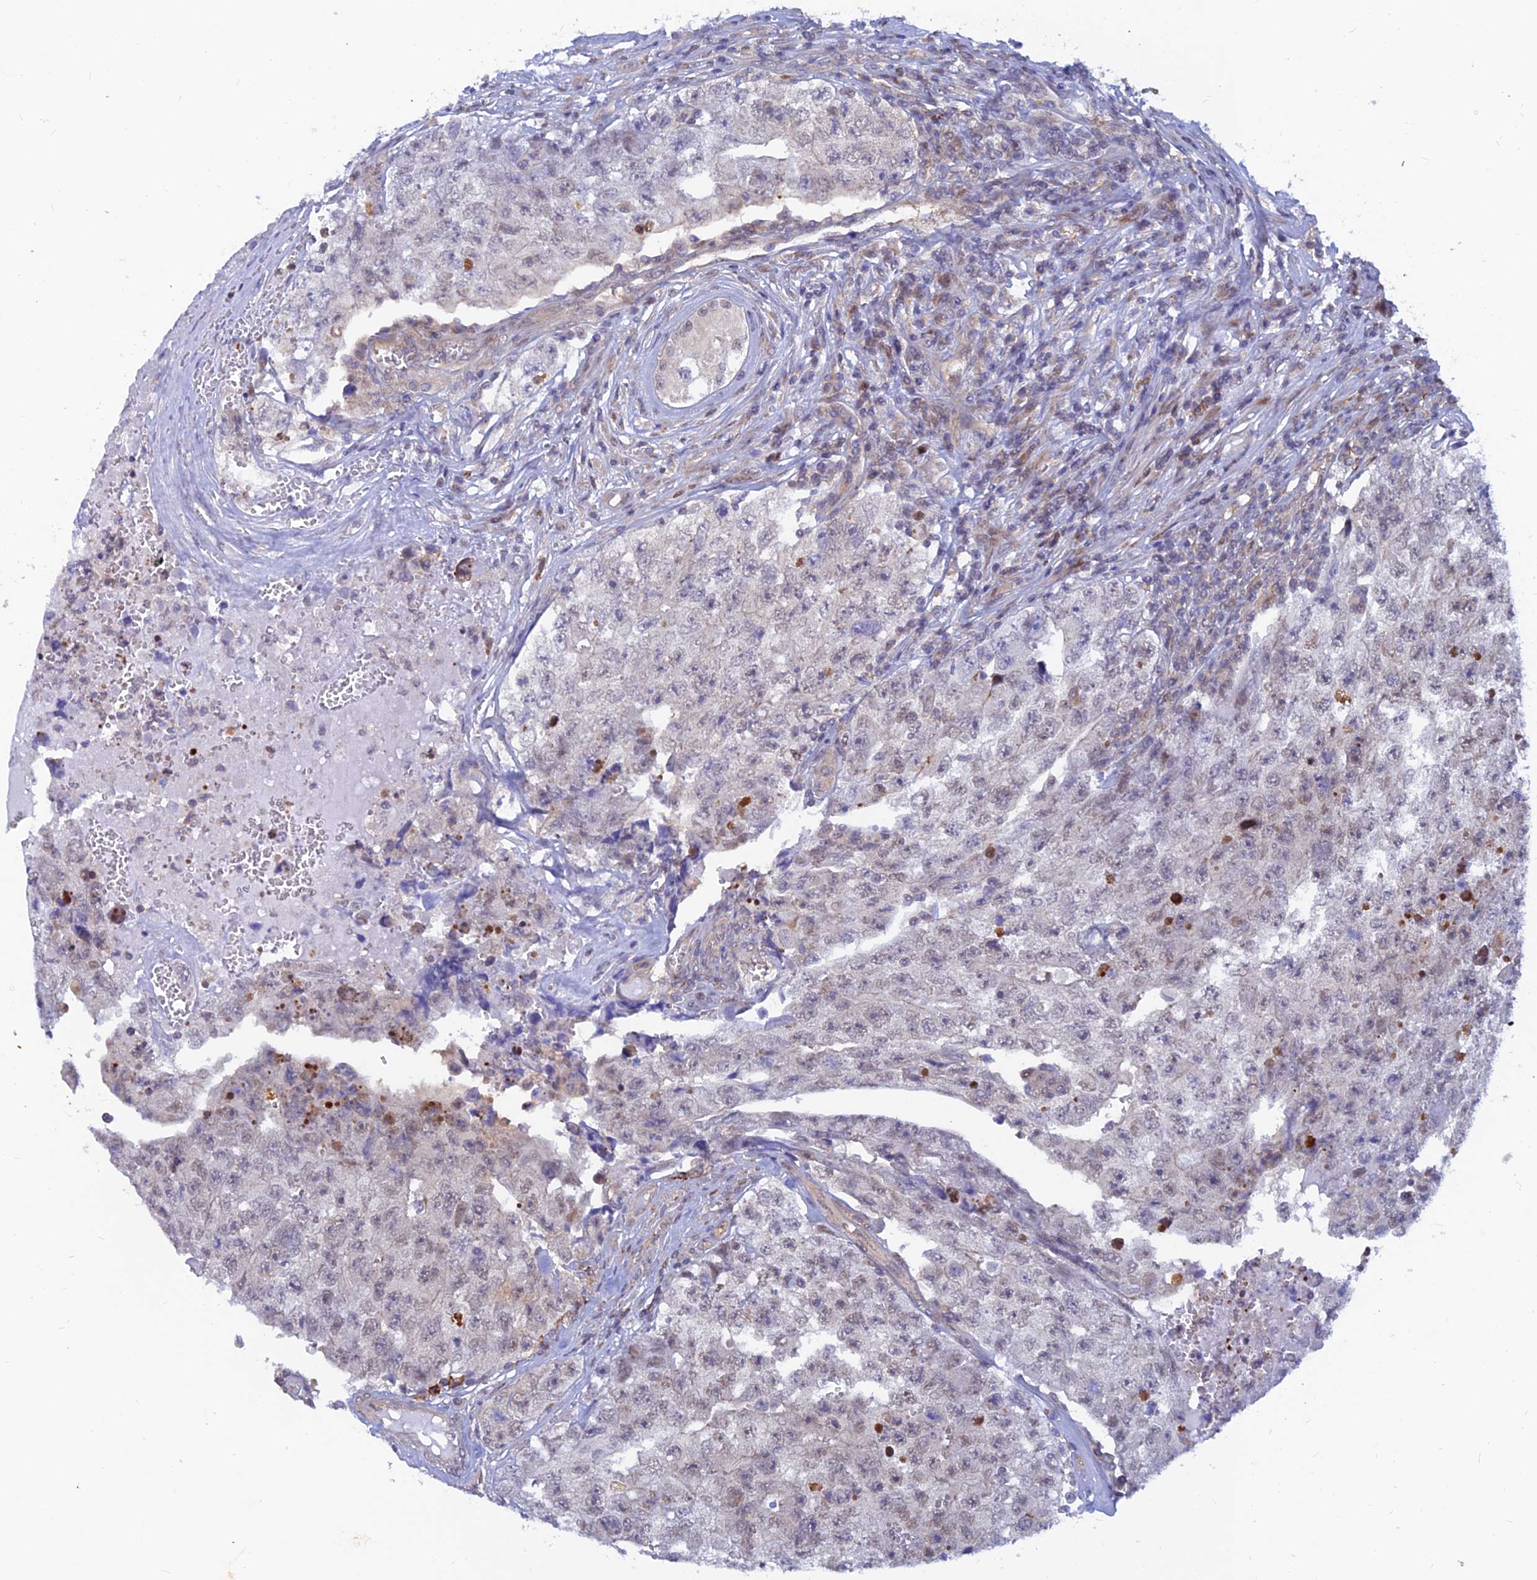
{"staining": {"intensity": "weak", "quantity": "25%-75%", "location": "nuclear"}, "tissue": "testis cancer", "cell_type": "Tumor cells", "image_type": "cancer", "snomed": [{"axis": "morphology", "description": "Carcinoma, Embryonal, NOS"}, {"axis": "topography", "description": "Testis"}], "caption": "Weak nuclear staining for a protein is seen in about 25%-75% of tumor cells of testis embryonal carcinoma using immunohistochemistry (IHC).", "gene": "DNAJC16", "patient": {"sex": "male", "age": 17}}